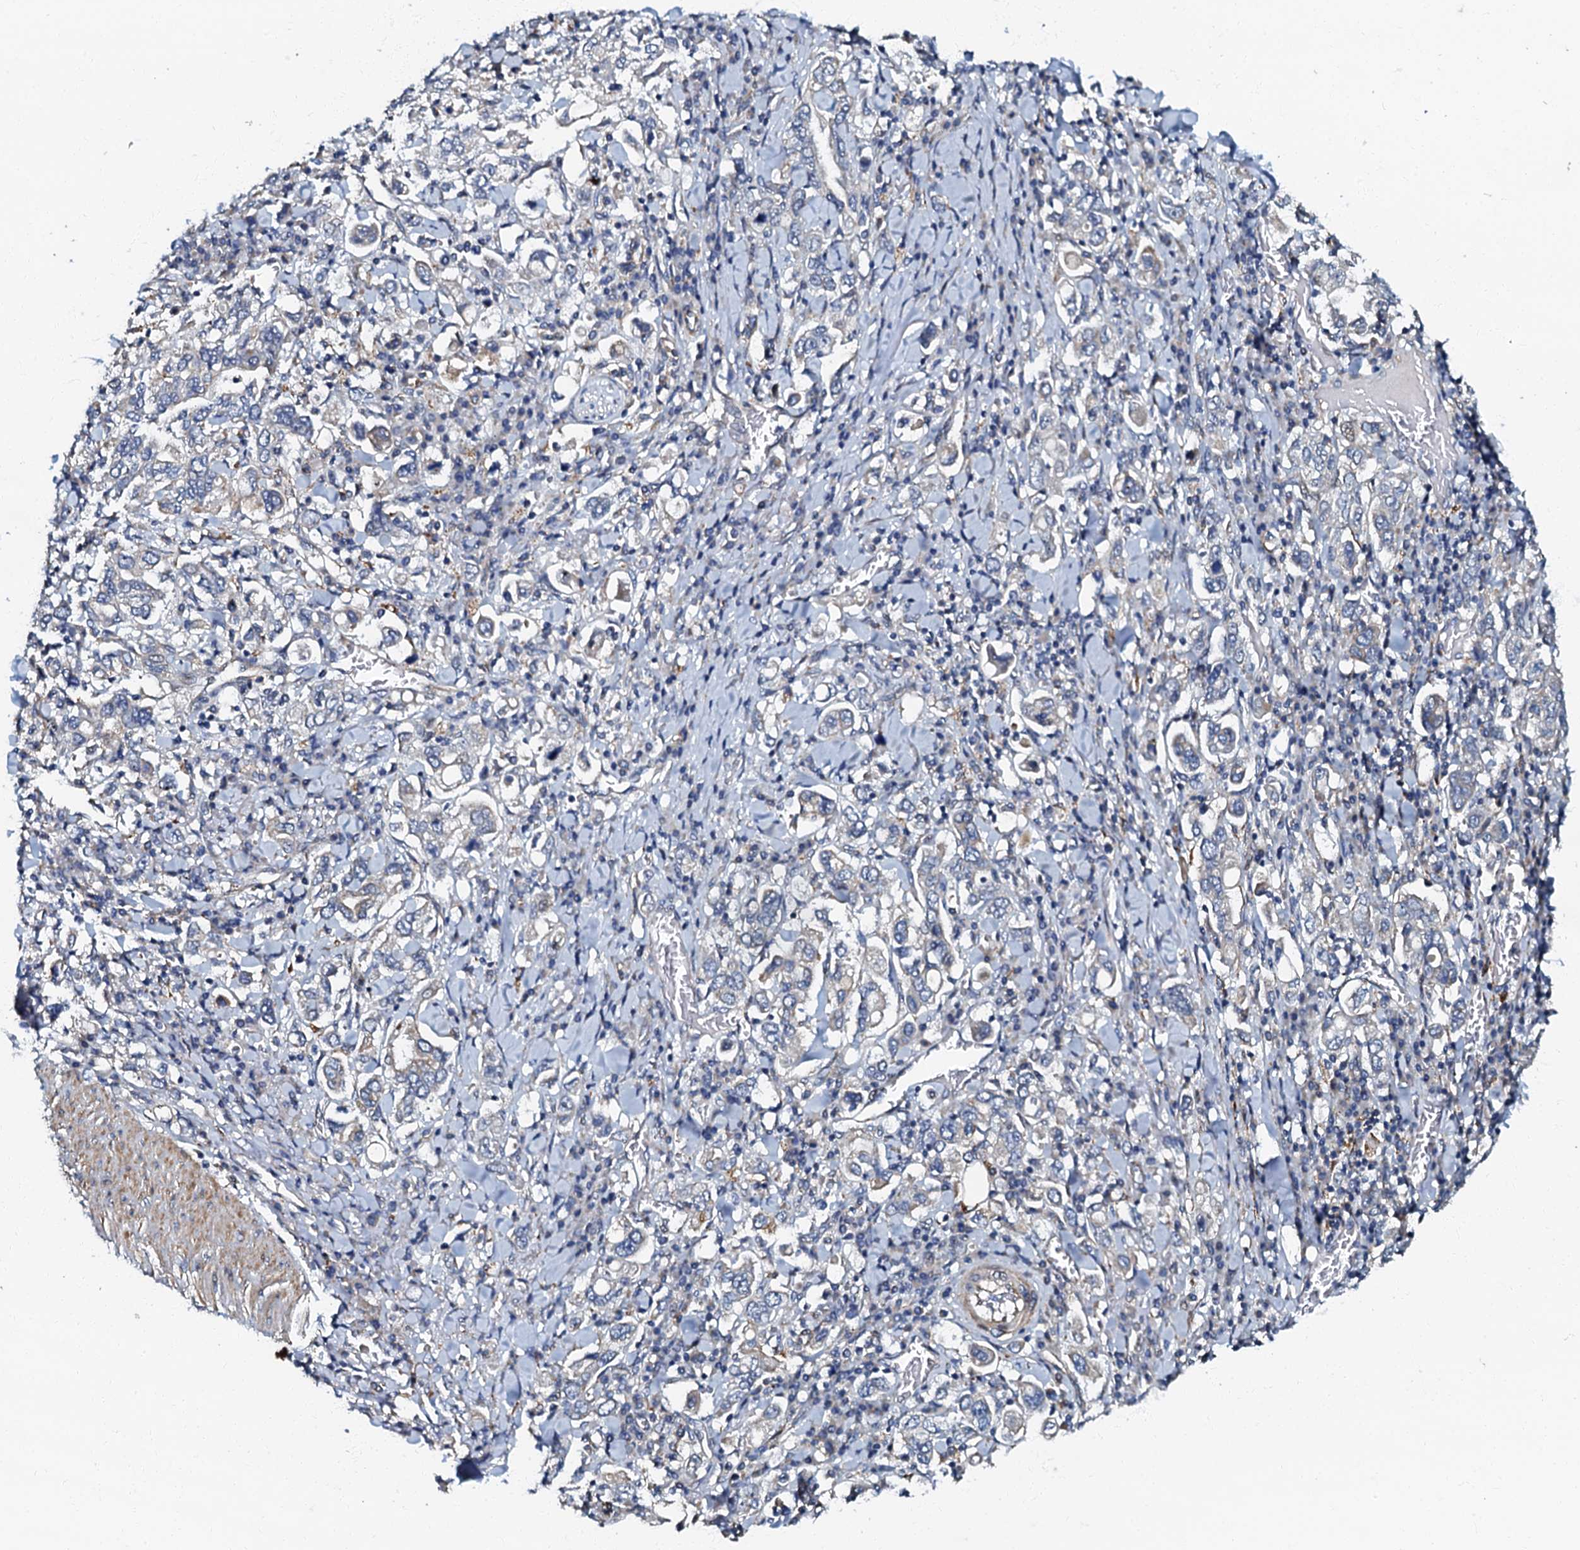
{"staining": {"intensity": "negative", "quantity": "none", "location": "none"}, "tissue": "stomach cancer", "cell_type": "Tumor cells", "image_type": "cancer", "snomed": [{"axis": "morphology", "description": "Adenocarcinoma, NOS"}, {"axis": "topography", "description": "Stomach, upper"}], "caption": "The immunohistochemistry (IHC) image has no significant staining in tumor cells of stomach adenocarcinoma tissue.", "gene": "OLAH", "patient": {"sex": "male", "age": 62}}